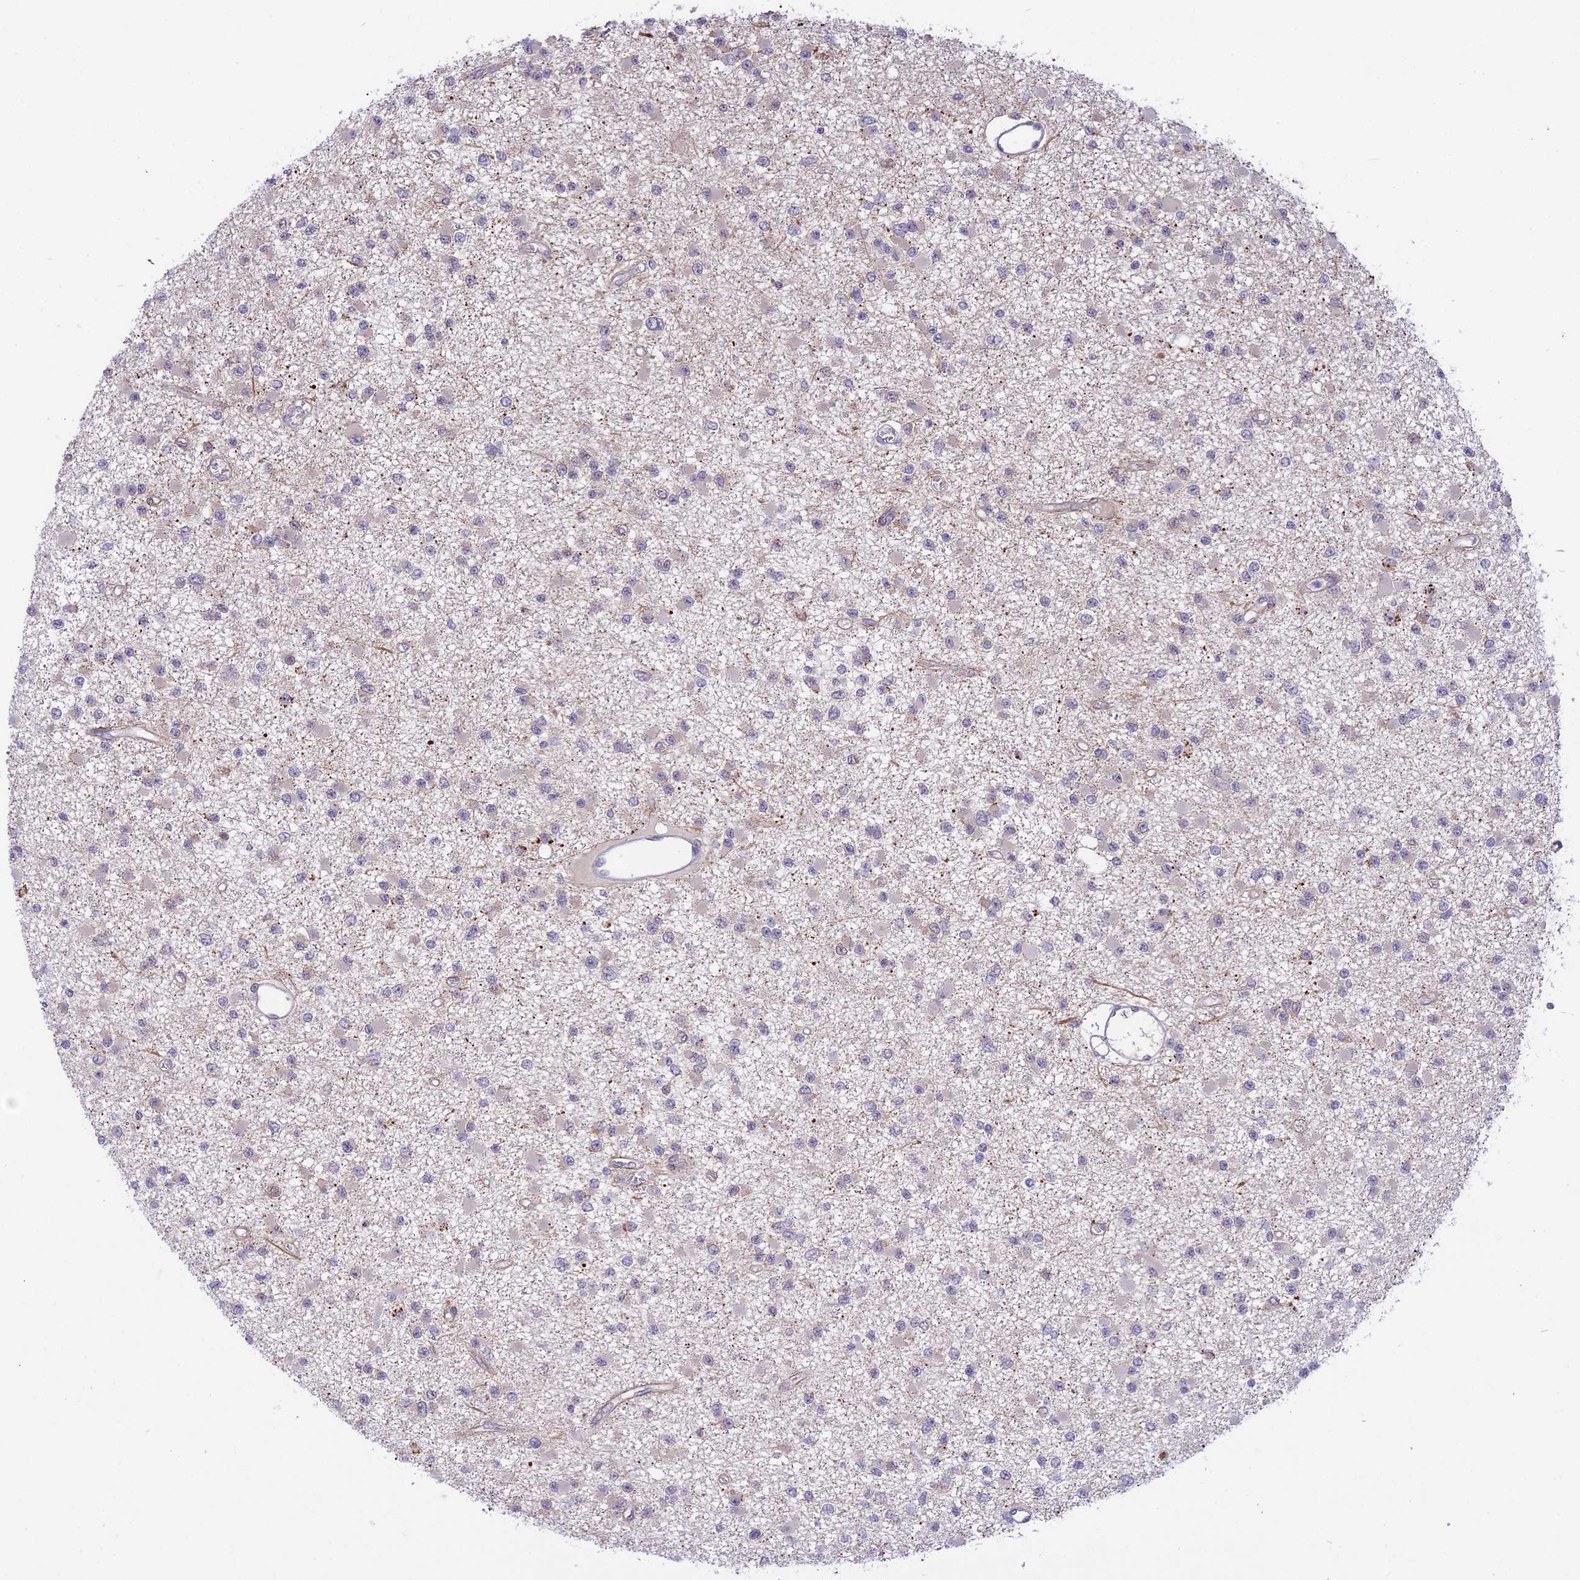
{"staining": {"intensity": "negative", "quantity": "none", "location": "none"}, "tissue": "glioma", "cell_type": "Tumor cells", "image_type": "cancer", "snomed": [{"axis": "morphology", "description": "Glioma, malignant, Low grade"}, {"axis": "topography", "description": "Brain"}], "caption": "This is an immunohistochemistry (IHC) image of human glioma. There is no staining in tumor cells.", "gene": "ZNF837", "patient": {"sex": "female", "age": 22}}